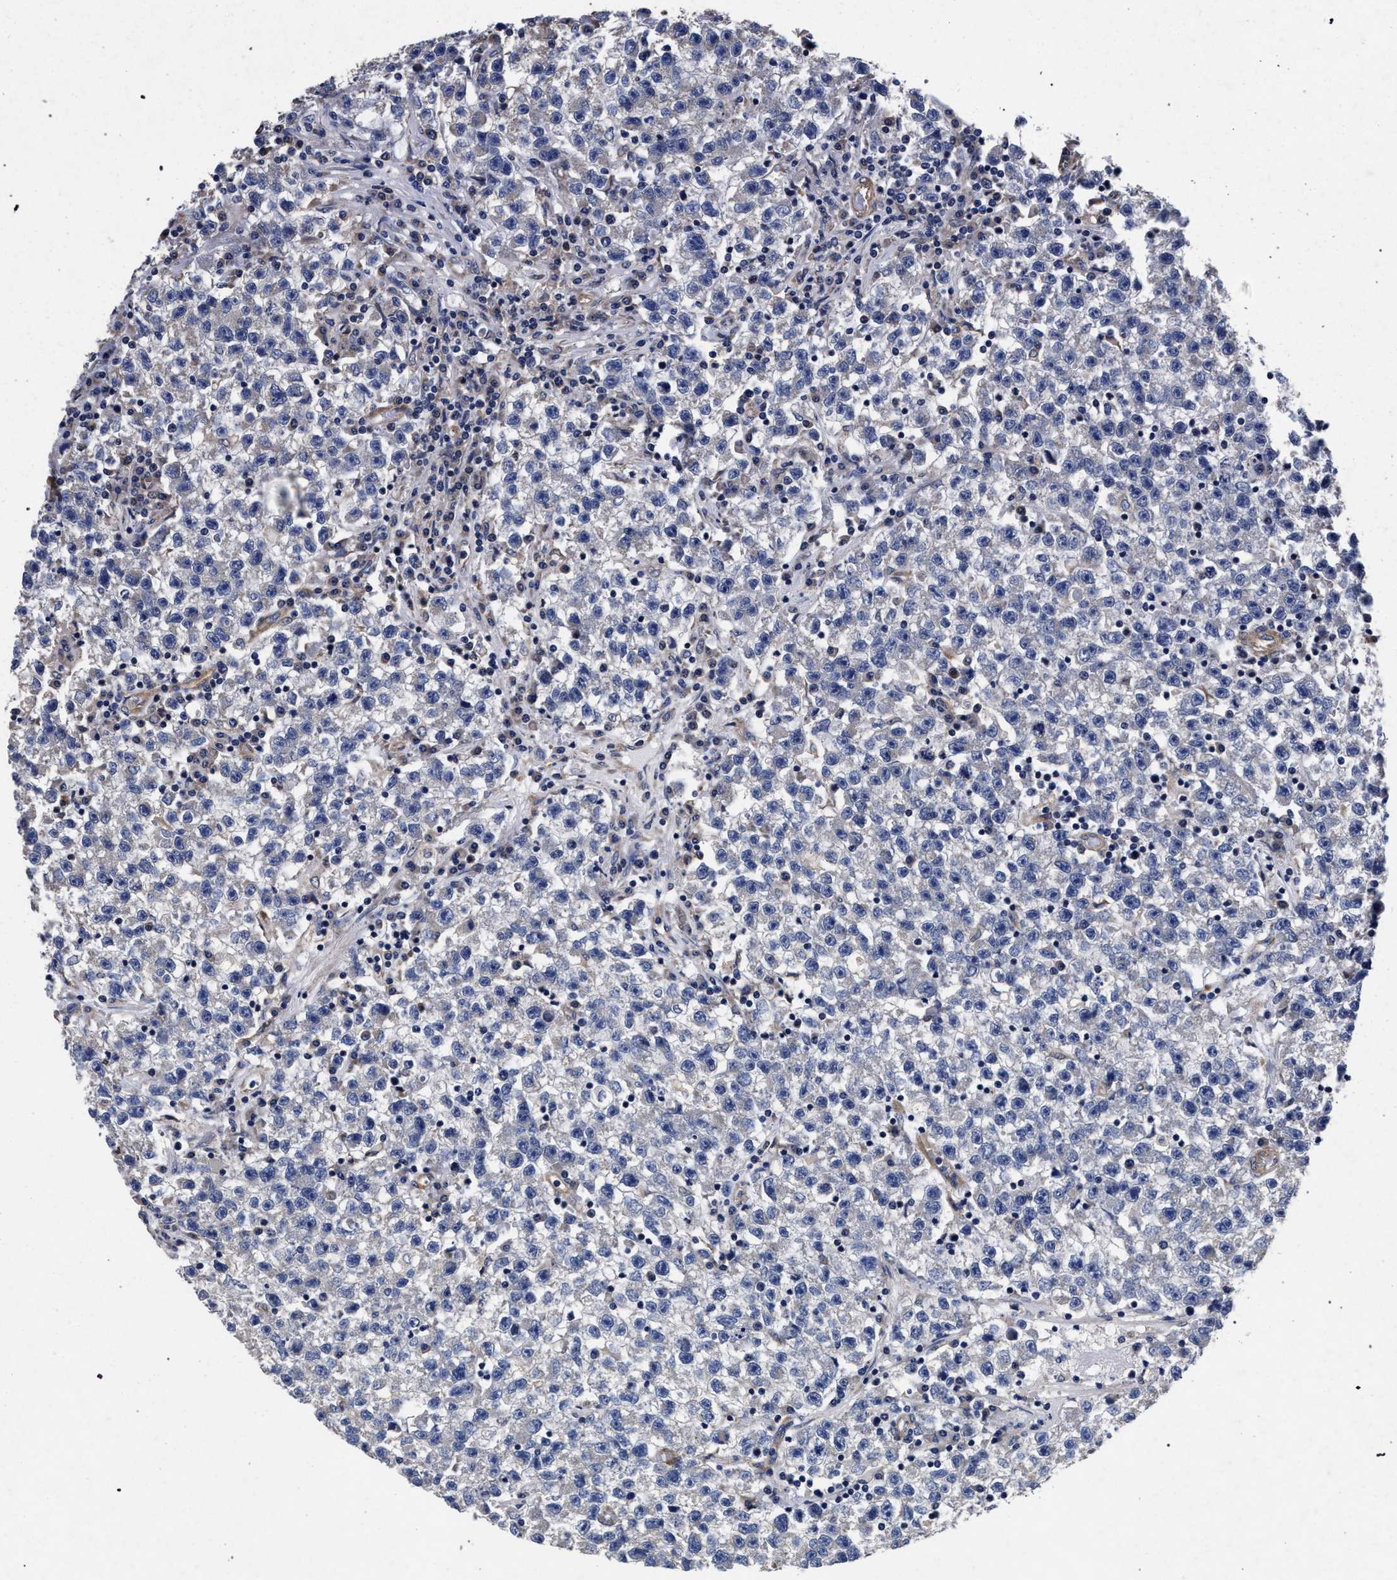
{"staining": {"intensity": "negative", "quantity": "none", "location": "none"}, "tissue": "testis cancer", "cell_type": "Tumor cells", "image_type": "cancer", "snomed": [{"axis": "morphology", "description": "Seminoma, NOS"}, {"axis": "topography", "description": "Testis"}], "caption": "IHC image of neoplastic tissue: human seminoma (testis) stained with DAB (3,3'-diaminobenzidine) displays no significant protein expression in tumor cells. (DAB (3,3'-diaminobenzidine) immunohistochemistry (IHC) with hematoxylin counter stain).", "gene": "CFAP95", "patient": {"sex": "male", "age": 22}}